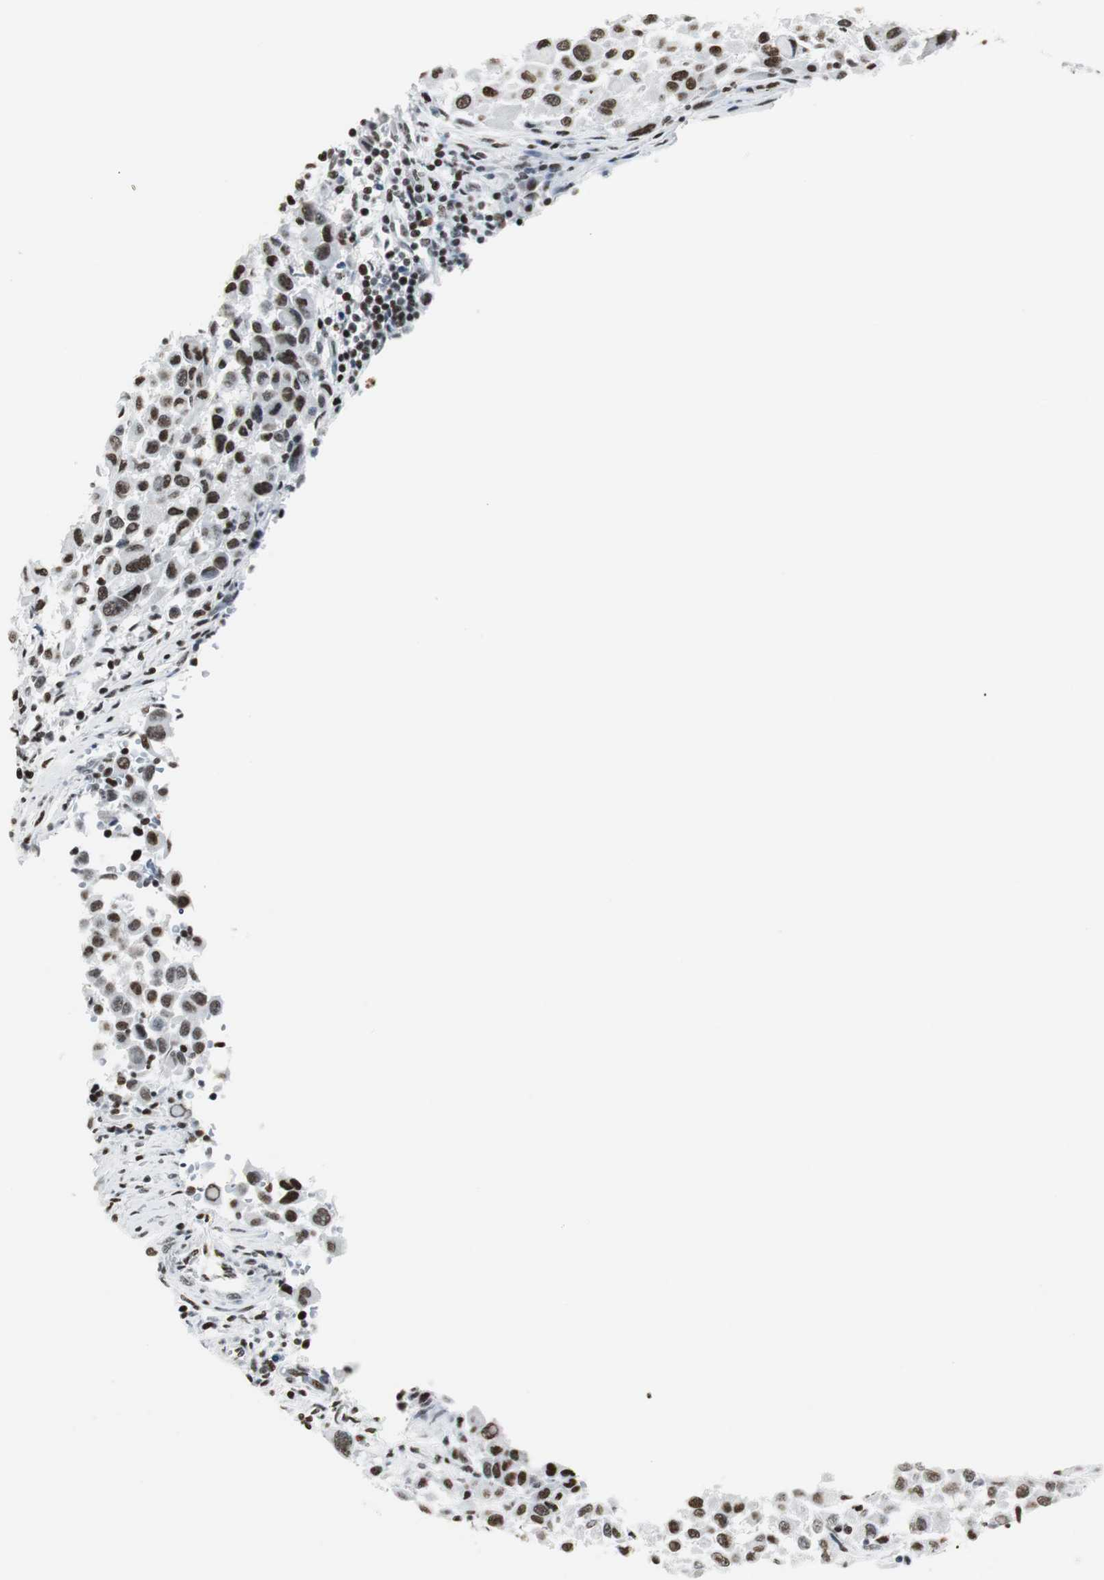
{"staining": {"intensity": "strong", "quantity": ">75%", "location": "nuclear"}, "tissue": "melanoma", "cell_type": "Tumor cells", "image_type": "cancer", "snomed": [{"axis": "morphology", "description": "Malignant melanoma, Metastatic site"}, {"axis": "topography", "description": "Lymph node"}], "caption": "Immunohistochemistry (IHC) micrograph of neoplastic tissue: malignant melanoma (metastatic site) stained using immunohistochemistry (IHC) shows high levels of strong protein expression localized specifically in the nuclear of tumor cells, appearing as a nuclear brown color.", "gene": "RBBP4", "patient": {"sex": "male", "age": 61}}